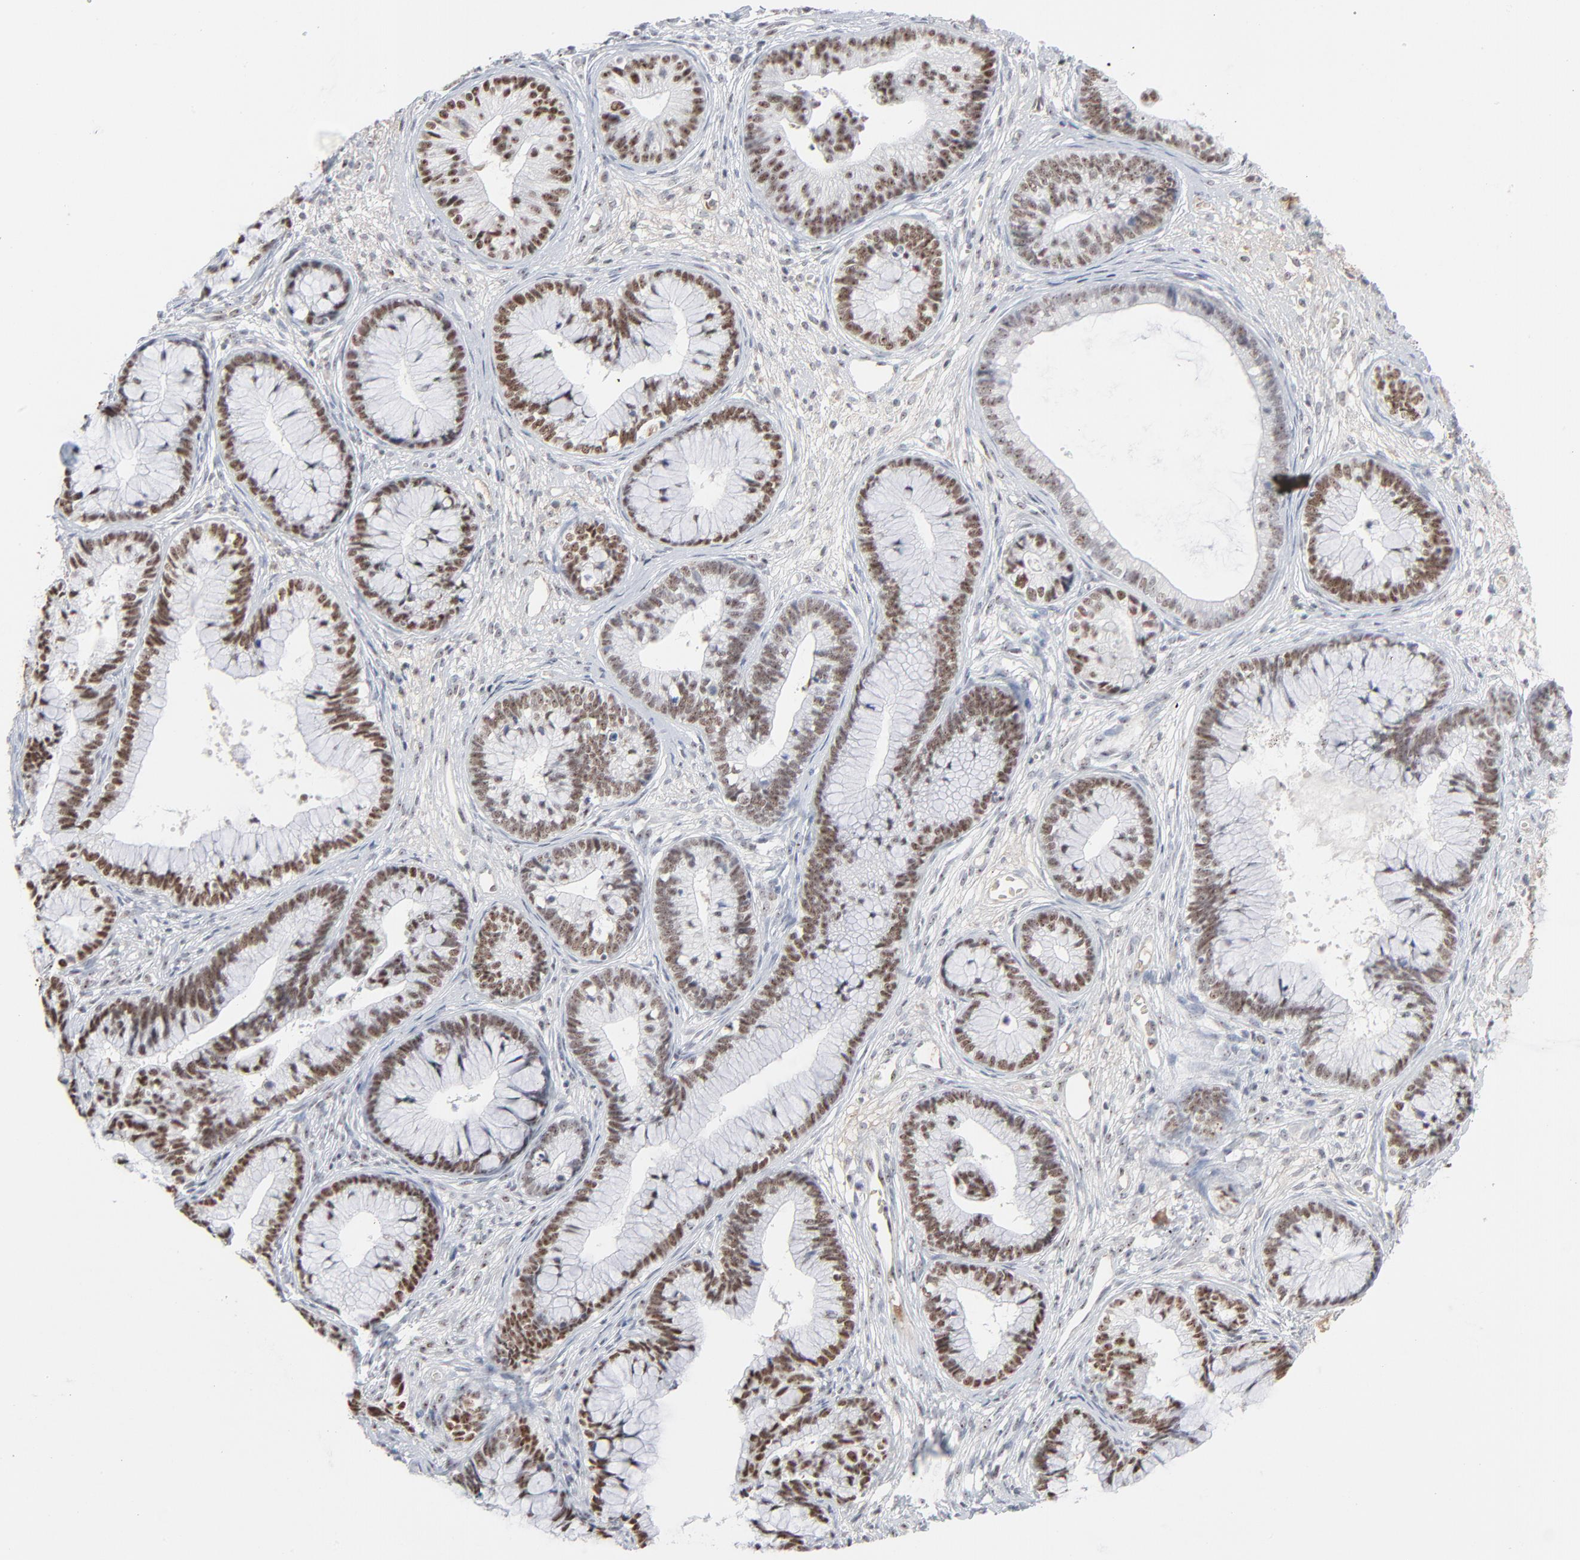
{"staining": {"intensity": "moderate", "quantity": ">75%", "location": "nuclear"}, "tissue": "cervical cancer", "cell_type": "Tumor cells", "image_type": "cancer", "snomed": [{"axis": "morphology", "description": "Adenocarcinoma, NOS"}, {"axis": "topography", "description": "Cervix"}], "caption": "Cervical cancer stained with a brown dye shows moderate nuclear positive expression in approximately >75% of tumor cells.", "gene": "MPHOSPH6", "patient": {"sex": "female", "age": 44}}